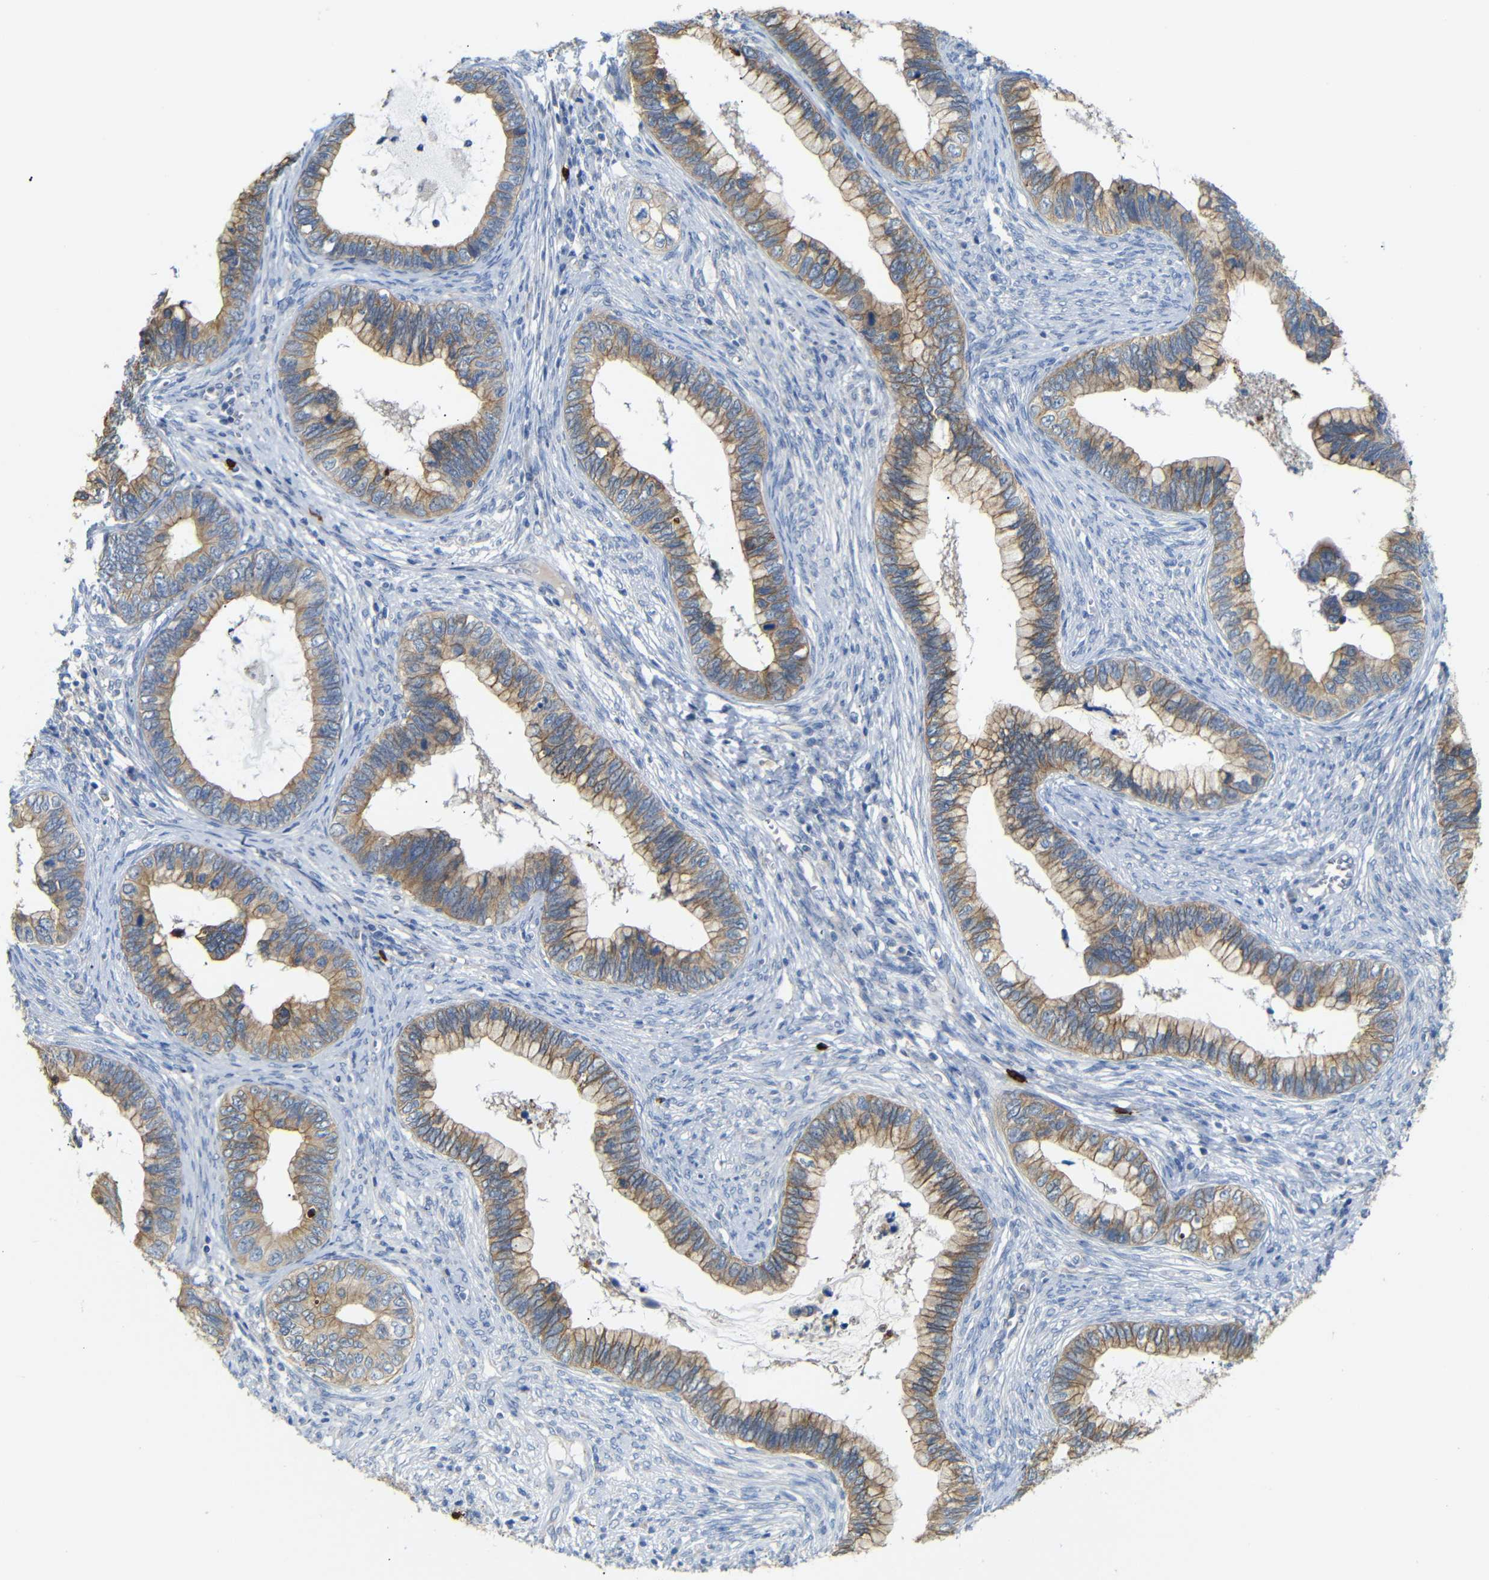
{"staining": {"intensity": "moderate", "quantity": ">75%", "location": "cytoplasmic/membranous"}, "tissue": "cervical cancer", "cell_type": "Tumor cells", "image_type": "cancer", "snomed": [{"axis": "morphology", "description": "Adenocarcinoma, NOS"}, {"axis": "topography", "description": "Cervix"}], "caption": "IHC histopathology image of cervical adenocarcinoma stained for a protein (brown), which reveals medium levels of moderate cytoplasmic/membranous staining in approximately >75% of tumor cells.", "gene": "ALOX15", "patient": {"sex": "female", "age": 44}}